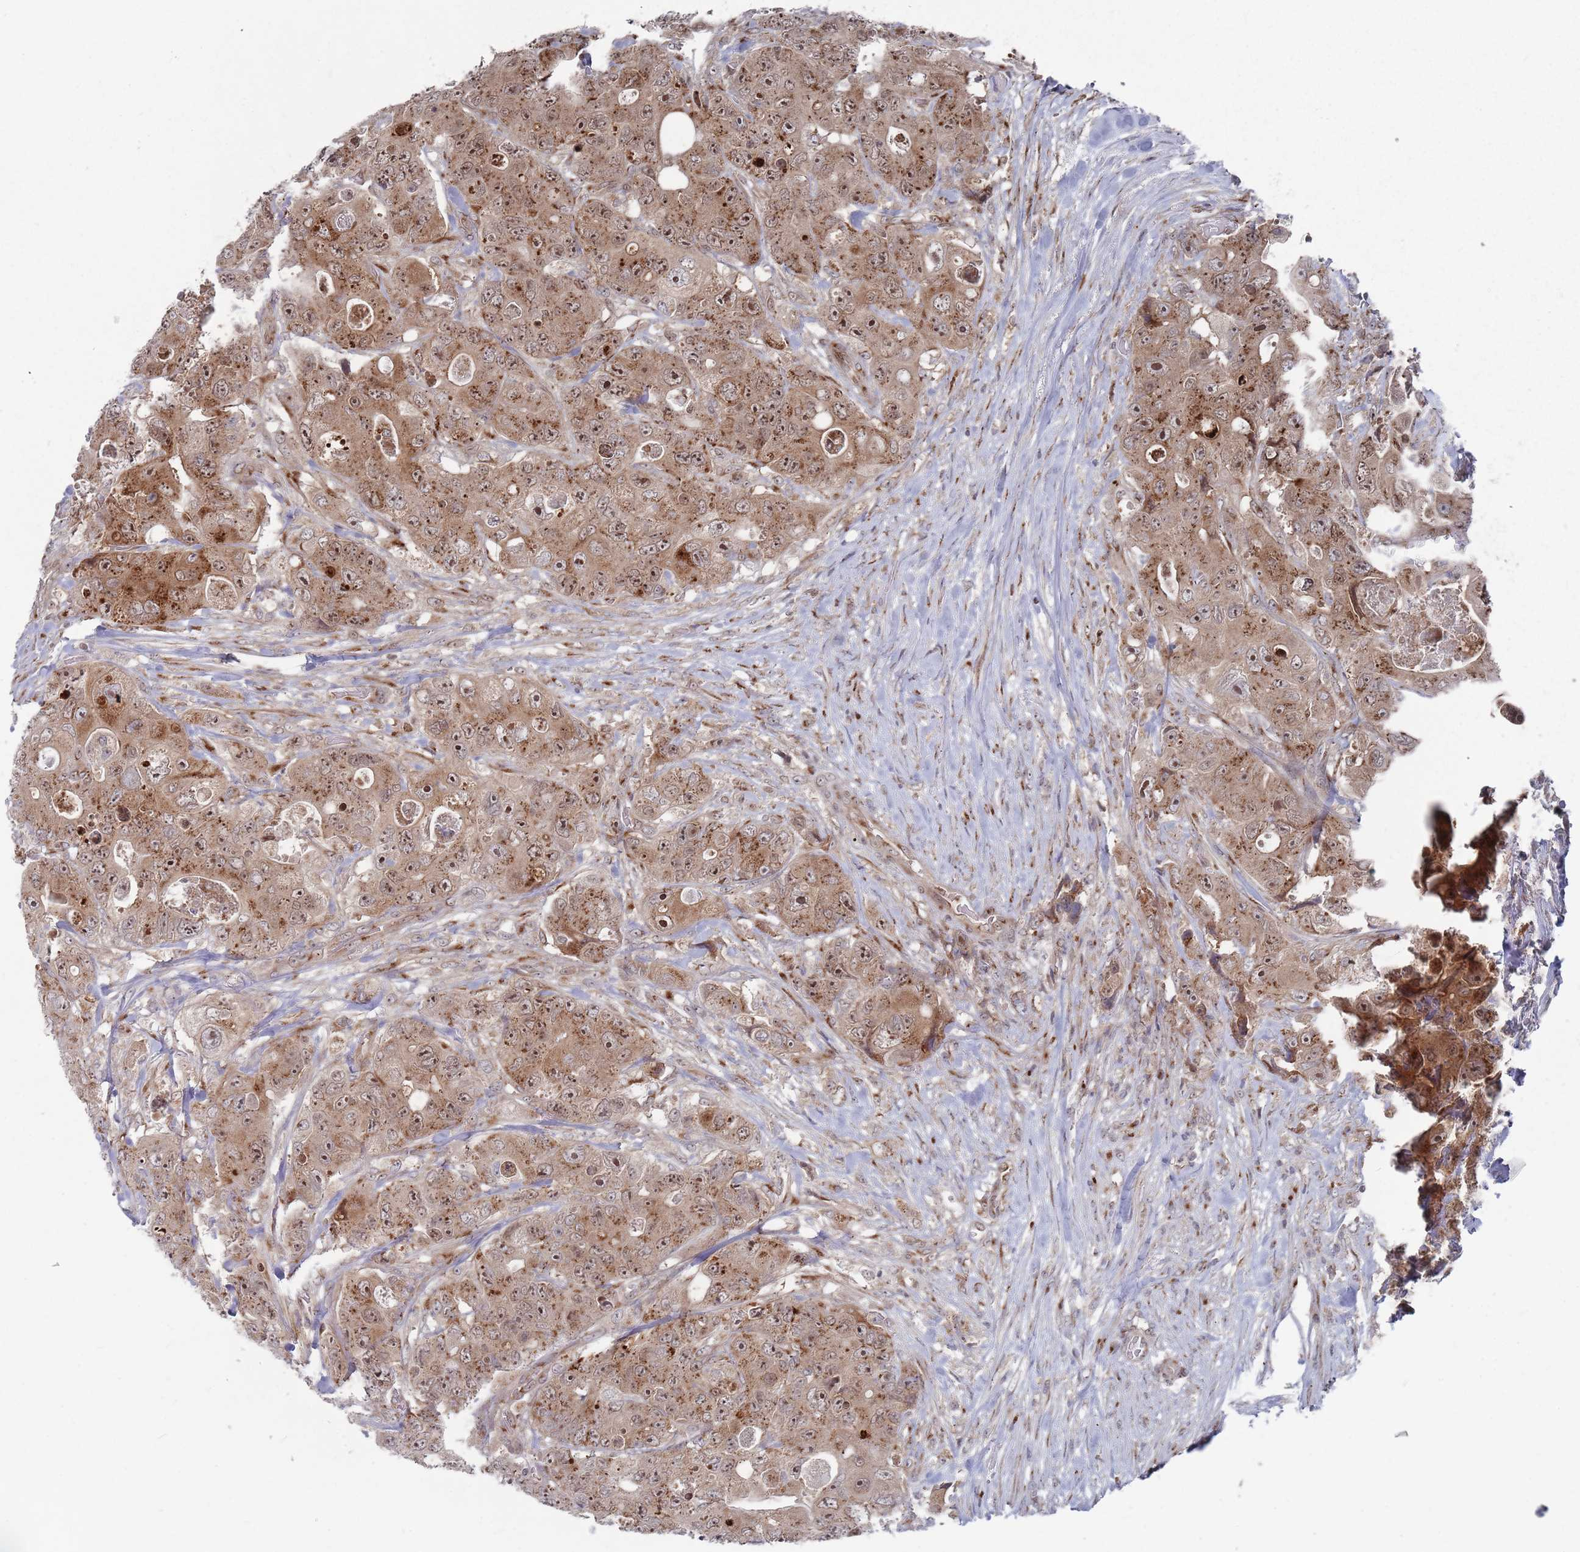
{"staining": {"intensity": "moderate", "quantity": ">75%", "location": "cytoplasmic/membranous,nuclear"}, "tissue": "colorectal cancer", "cell_type": "Tumor cells", "image_type": "cancer", "snomed": [{"axis": "morphology", "description": "Adenocarcinoma, NOS"}, {"axis": "topography", "description": "Colon"}], "caption": "Immunohistochemical staining of adenocarcinoma (colorectal) demonstrates medium levels of moderate cytoplasmic/membranous and nuclear staining in about >75% of tumor cells.", "gene": "FMO4", "patient": {"sex": "female", "age": 46}}